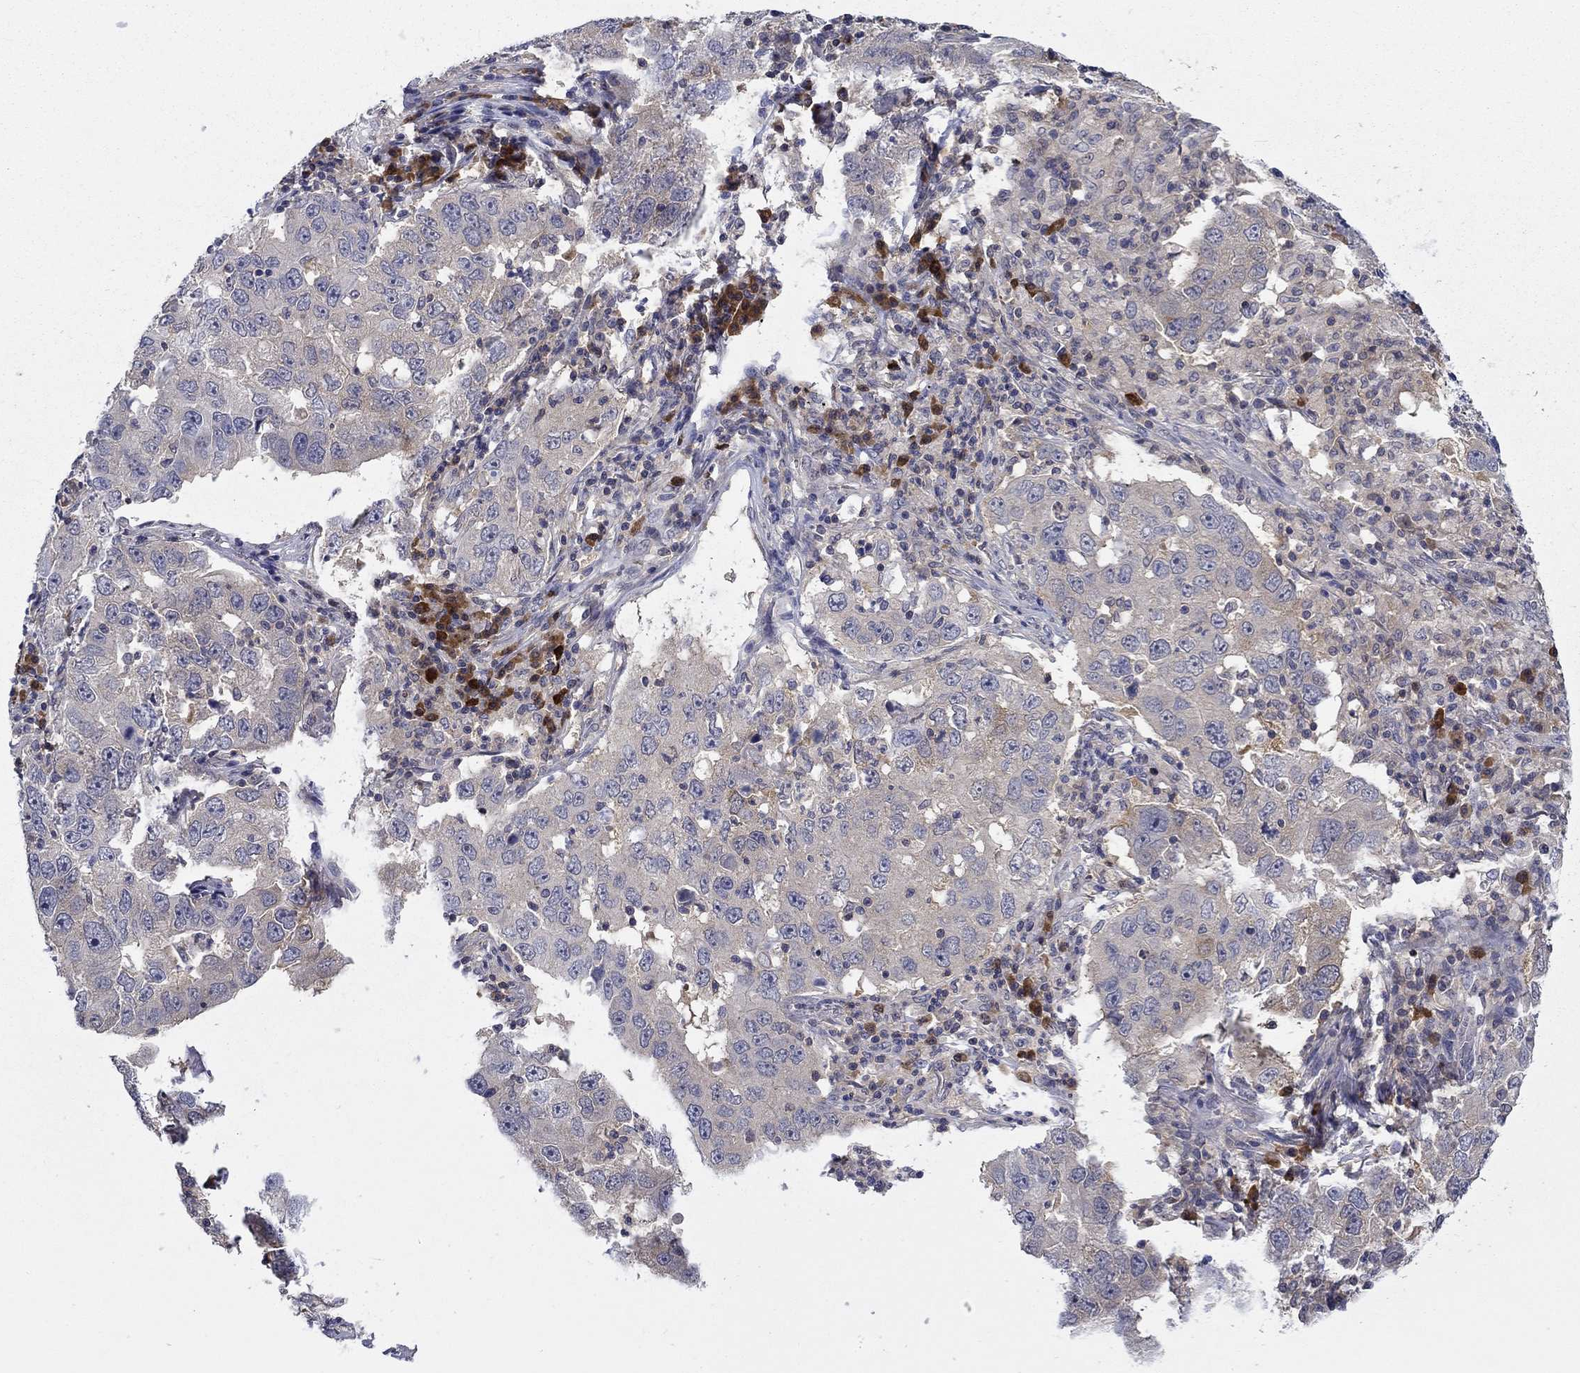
{"staining": {"intensity": "negative", "quantity": "none", "location": "none"}, "tissue": "lung cancer", "cell_type": "Tumor cells", "image_type": "cancer", "snomed": [{"axis": "morphology", "description": "Adenocarcinoma, NOS"}, {"axis": "topography", "description": "Lung"}], "caption": "Immunohistochemical staining of human adenocarcinoma (lung) demonstrates no significant expression in tumor cells.", "gene": "POU2F2", "patient": {"sex": "male", "age": 73}}